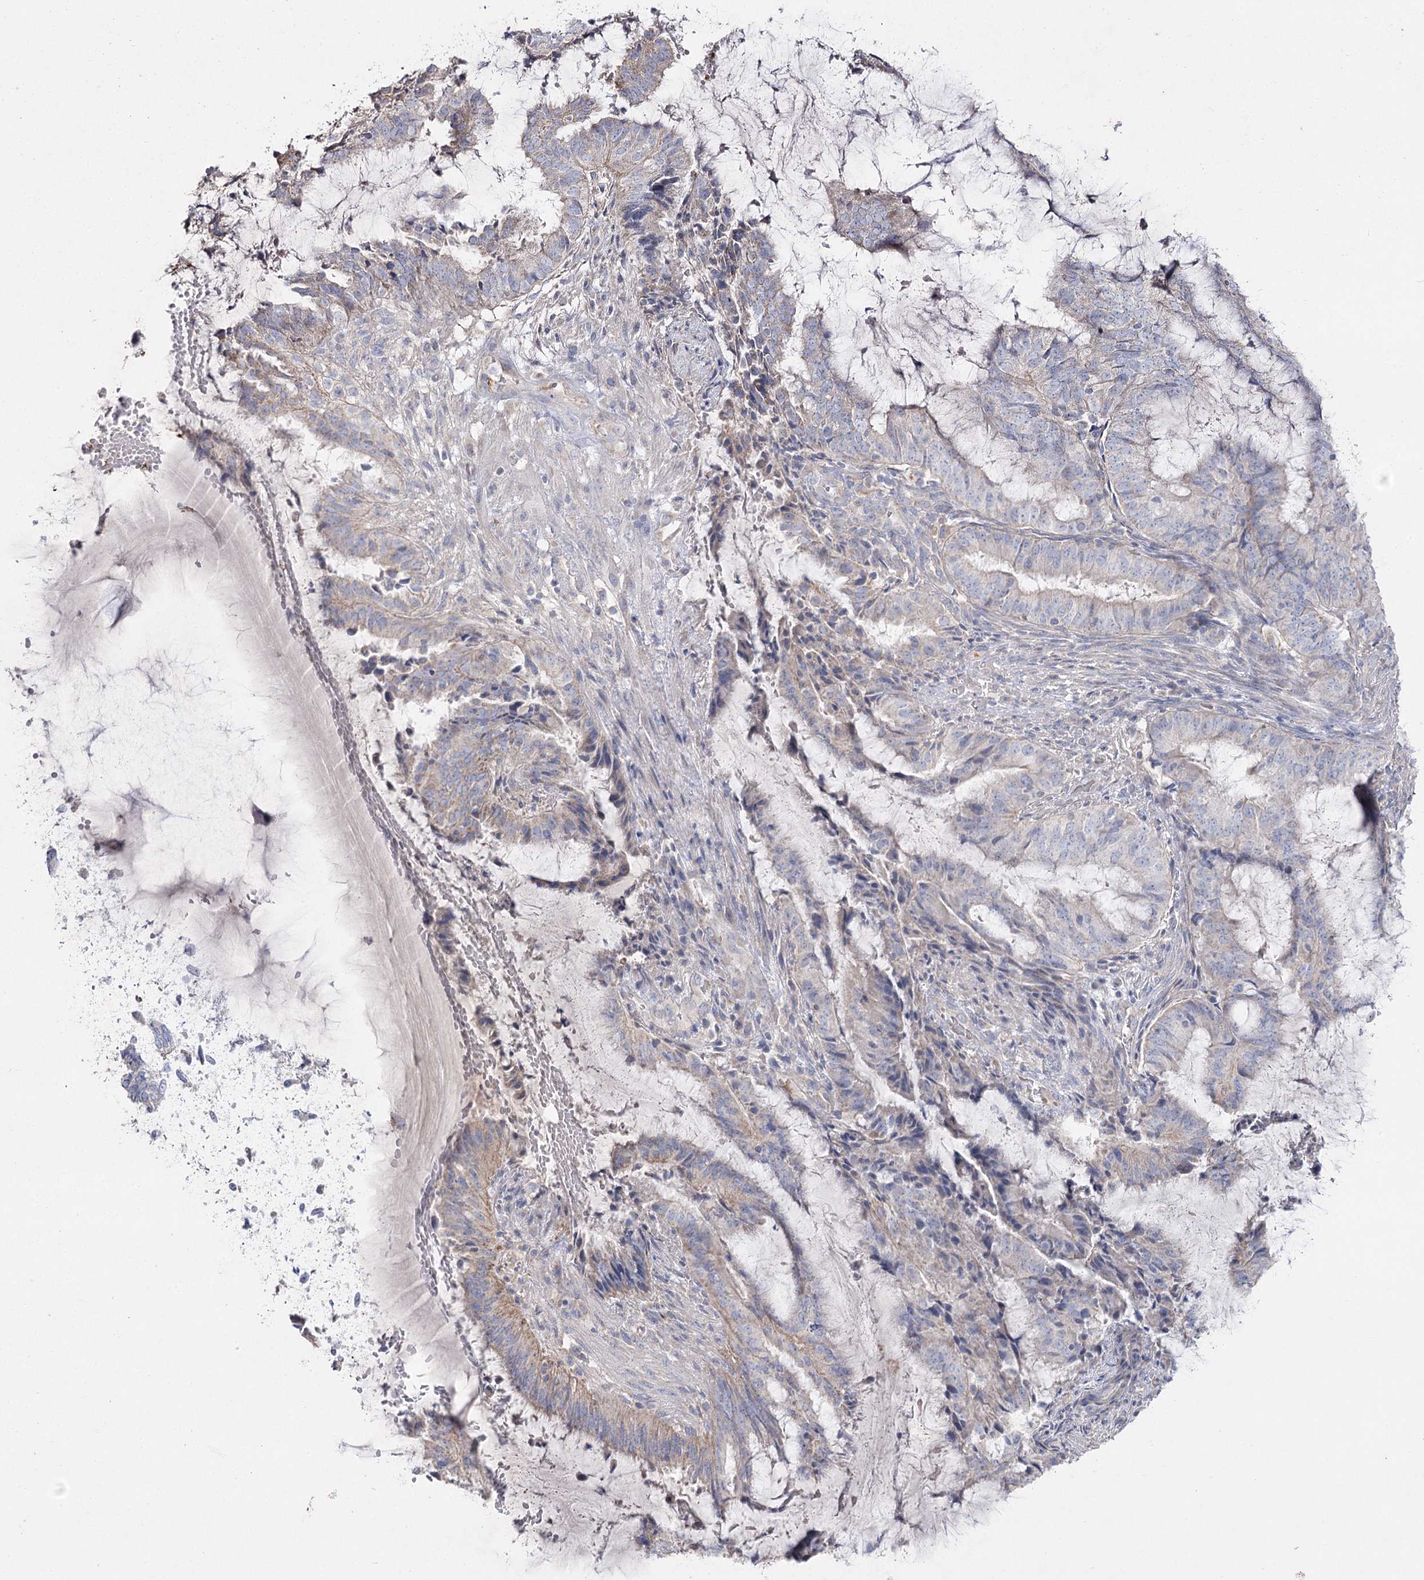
{"staining": {"intensity": "weak", "quantity": "<25%", "location": "cytoplasmic/membranous"}, "tissue": "endometrial cancer", "cell_type": "Tumor cells", "image_type": "cancer", "snomed": [{"axis": "morphology", "description": "Adenocarcinoma, NOS"}, {"axis": "topography", "description": "Endometrium"}], "caption": "A histopathology image of endometrial adenocarcinoma stained for a protein demonstrates no brown staining in tumor cells. (DAB IHC visualized using brightfield microscopy, high magnification).", "gene": "TMEM187", "patient": {"sex": "female", "age": 51}}